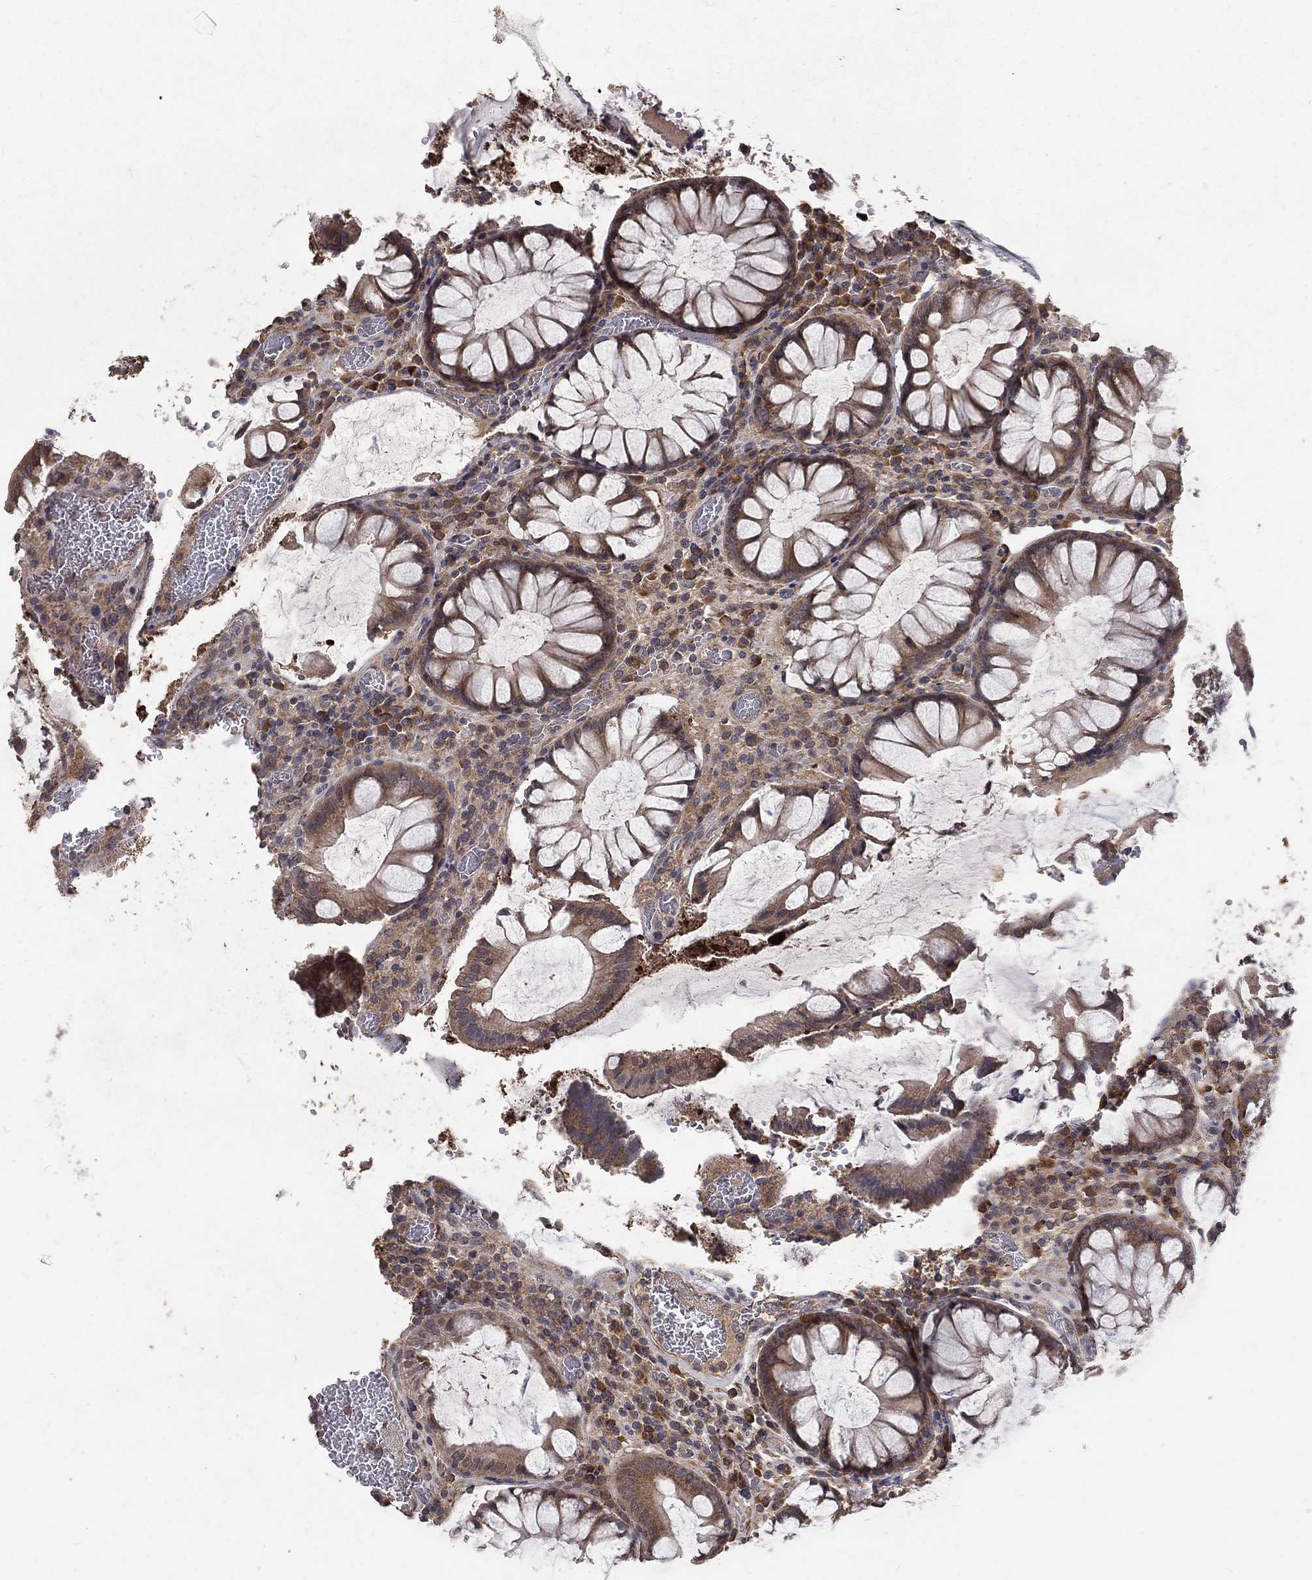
{"staining": {"intensity": "weak", "quantity": ">75%", "location": "cytoplasmic/membranous"}, "tissue": "colorectal cancer", "cell_type": "Tumor cells", "image_type": "cancer", "snomed": [{"axis": "morphology", "description": "Adenocarcinoma, NOS"}, {"axis": "topography", "description": "Colon"}], "caption": "DAB (3,3'-diaminobenzidine) immunohistochemical staining of colorectal cancer demonstrates weak cytoplasmic/membranous protein positivity in approximately >75% of tumor cells.", "gene": "C17orf75", "patient": {"sex": "female", "age": 48}}